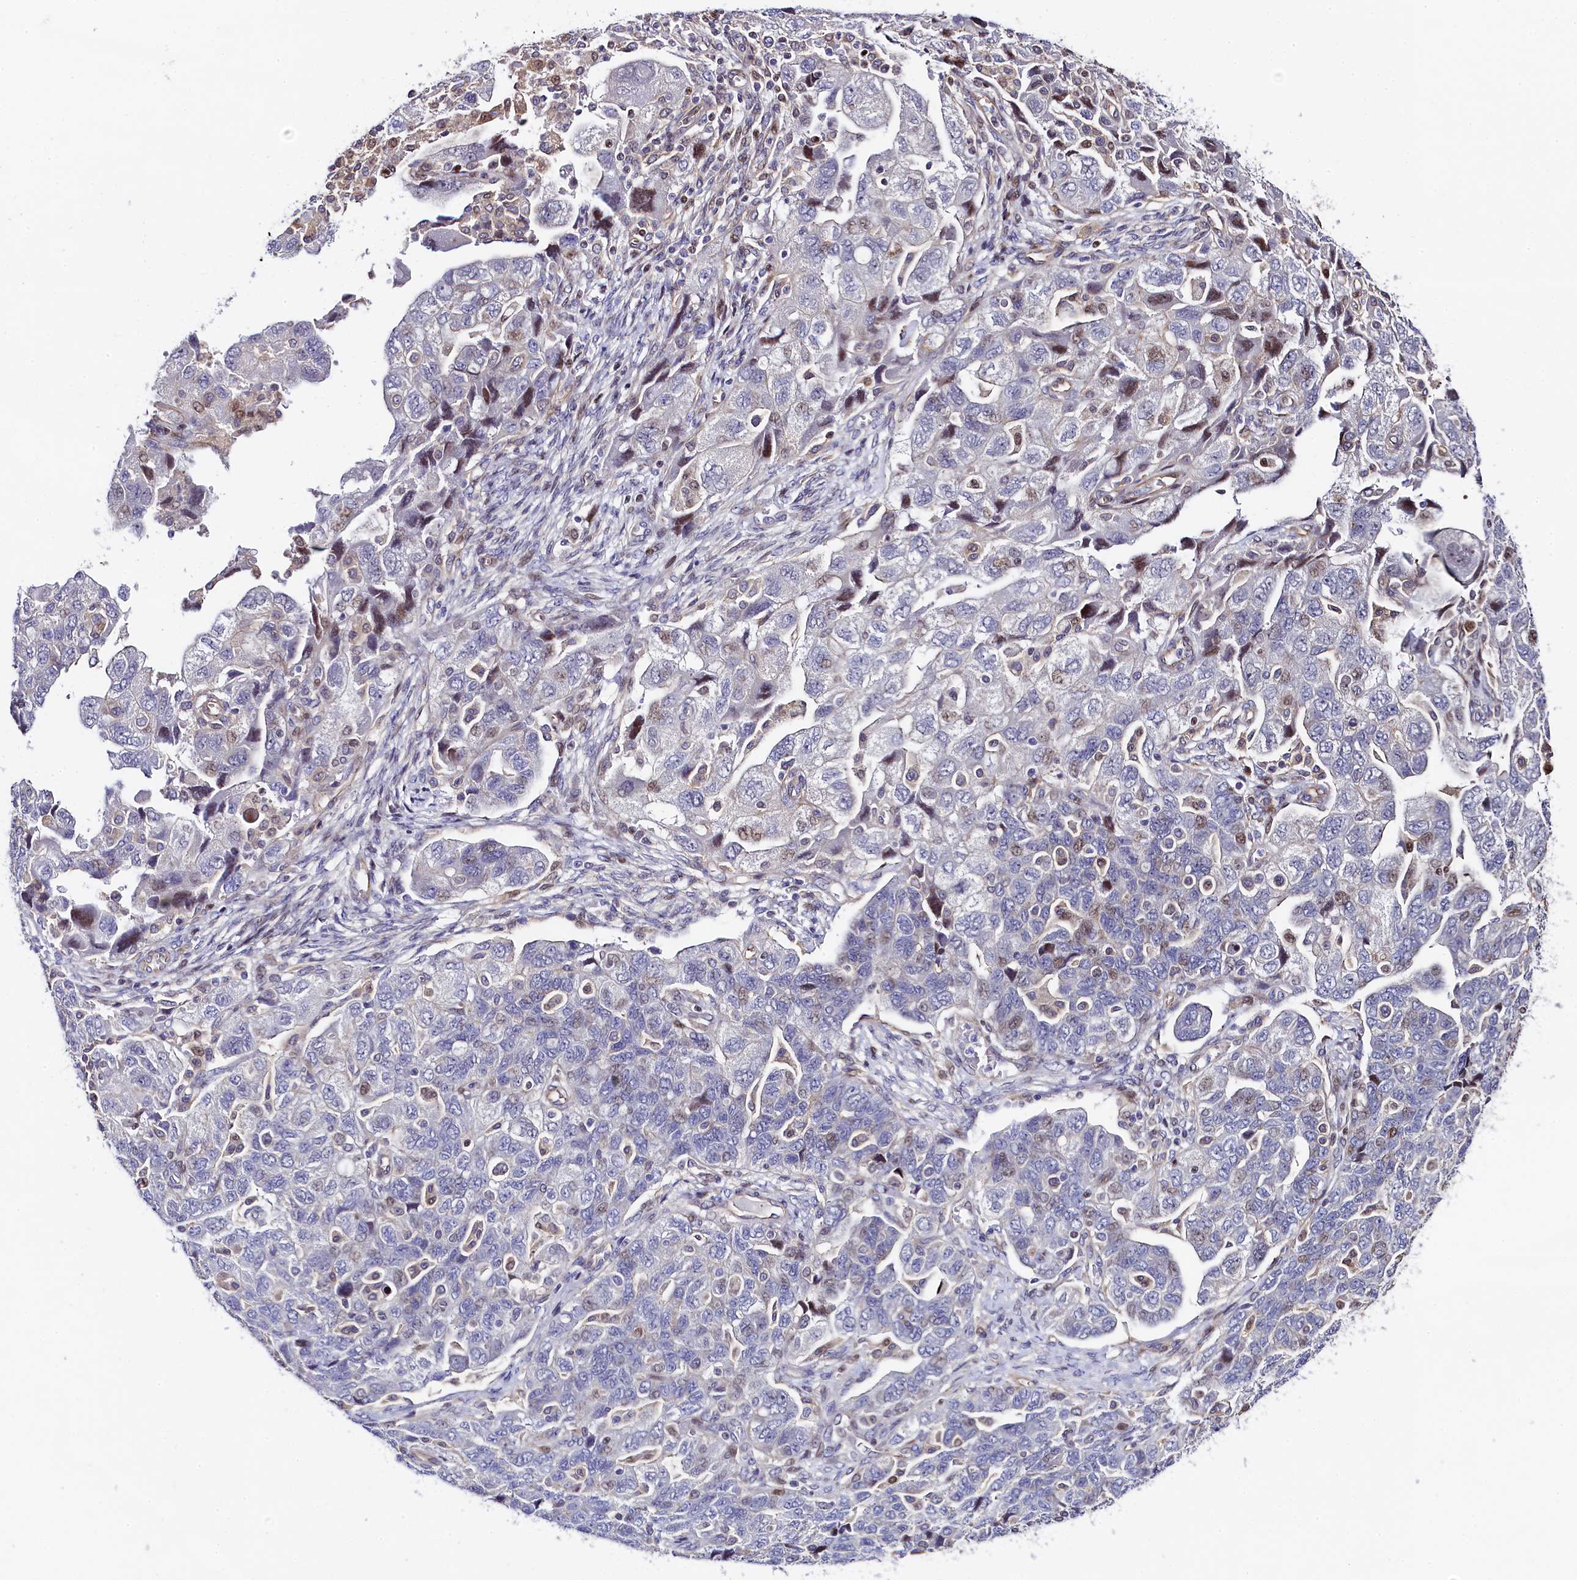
{"staining": {"intensity": "moderate", "quantity": "<25%", "location": "nuclear"}, "tissue": "ovarian cancer", "cell_type": "Tumor cells", "image_type": "cancer", "snomed": [{"axis": "morphology", "description": "Carcinoma, NOS"}, {"axis": "morphology", "description": "Cystadenocarcinoma, serous, NOS"}, {"axis": "topography", "description": "Ovary"}], "caption": "Ovarian cancer (serous cystadenocarcinoma) stained with immunohistochemistry exhibits moderate nuclear expression in approximately <25% of tumor cells. Nuclei are stained in blue.", "gene": "TGDS", "patient": {"sex": "female", "age": 69}}